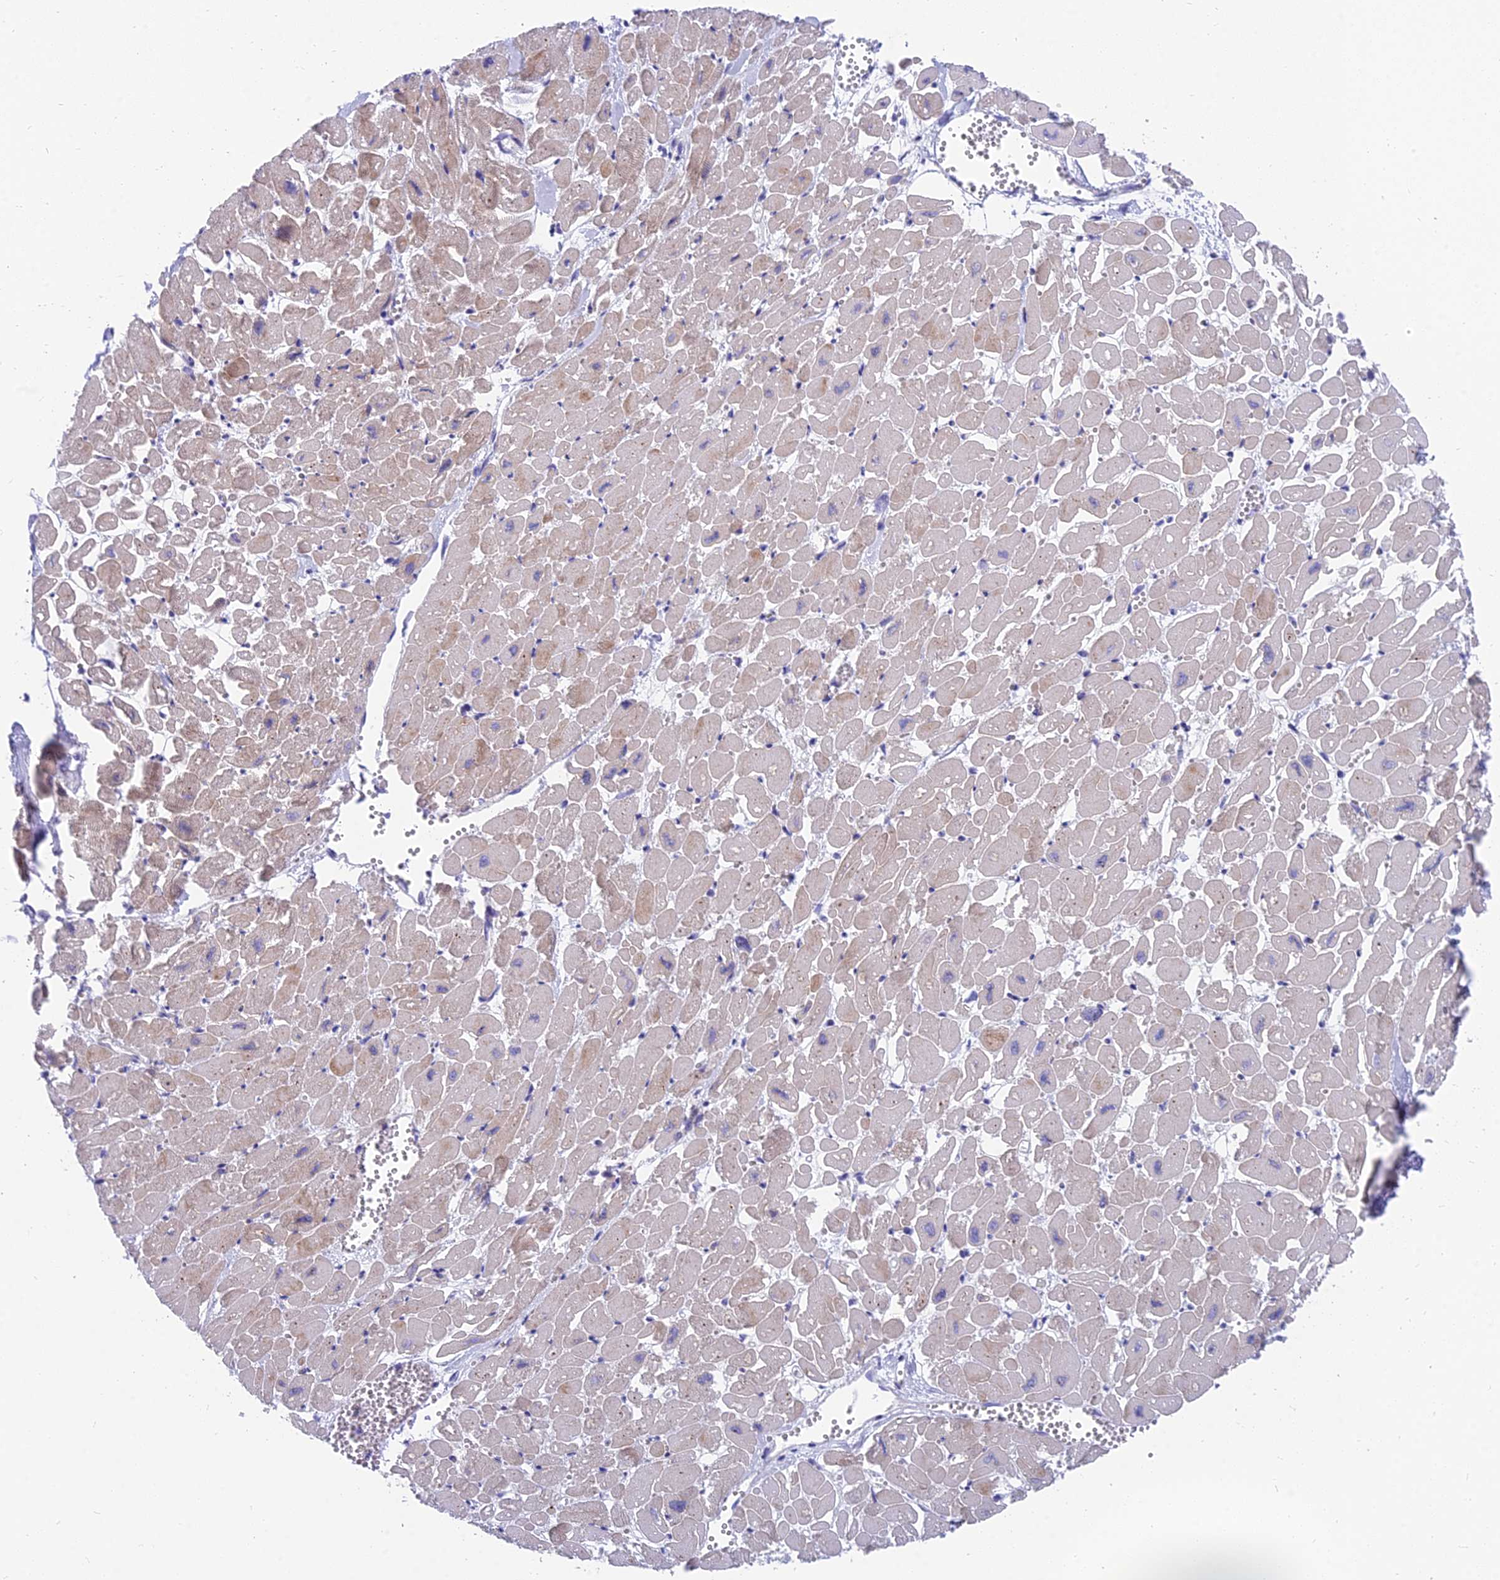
{"staining": {"intensity": "moderate", "quantity": "<25%", "location": "cytoplasmic/membranous"}, "tissue": "heart muscle", "cell_type": "Cardiomyocytes", "image_type": "normal", "snomed": [{"axis": "morphology", "description": "Normal tissue, NOS"}, {"axis": "topography", "description": "Heart"}], "caption": "Protein staining of normal heart muscle reveals moderate cytoplasmic/membranous staining in about <25% of cardiomyocytes.", "gene": "MVB12A", "patient": {"sex": "male", "age": 54}}